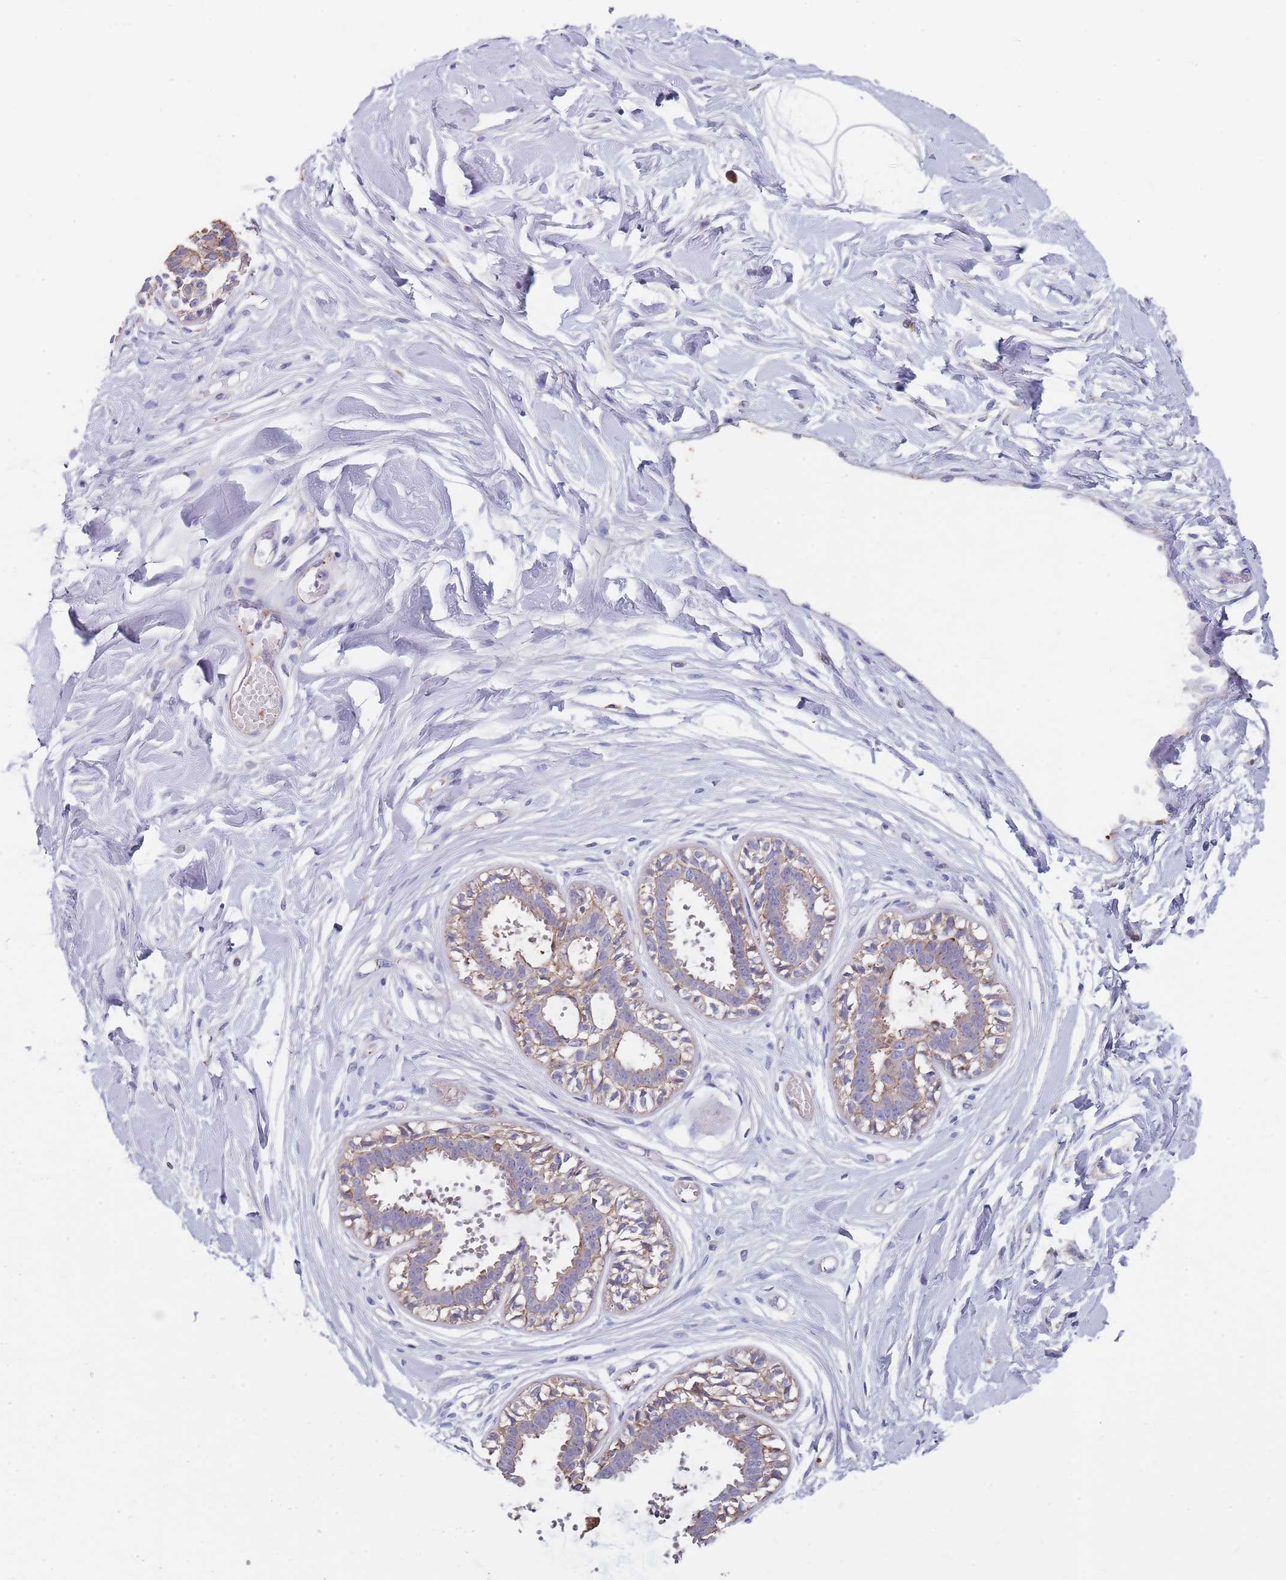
{"staining": {"intensity": "negative", "quantity": "none", "location": "none"}, "tissue": "breast", "cell_type": "Adipocytes", "image_type": "normal", "snomed": [{"axis": "morphology", "description": "Normal tissue, NOS"}, {"axis": "topography", "description": "Breast"}], "caption": "This is an IHC histopathology image of normal breast. There is no staining in adipocytes.", "gene": "DCUN1D3", "patient": {"sex": "female", "age": 45}}